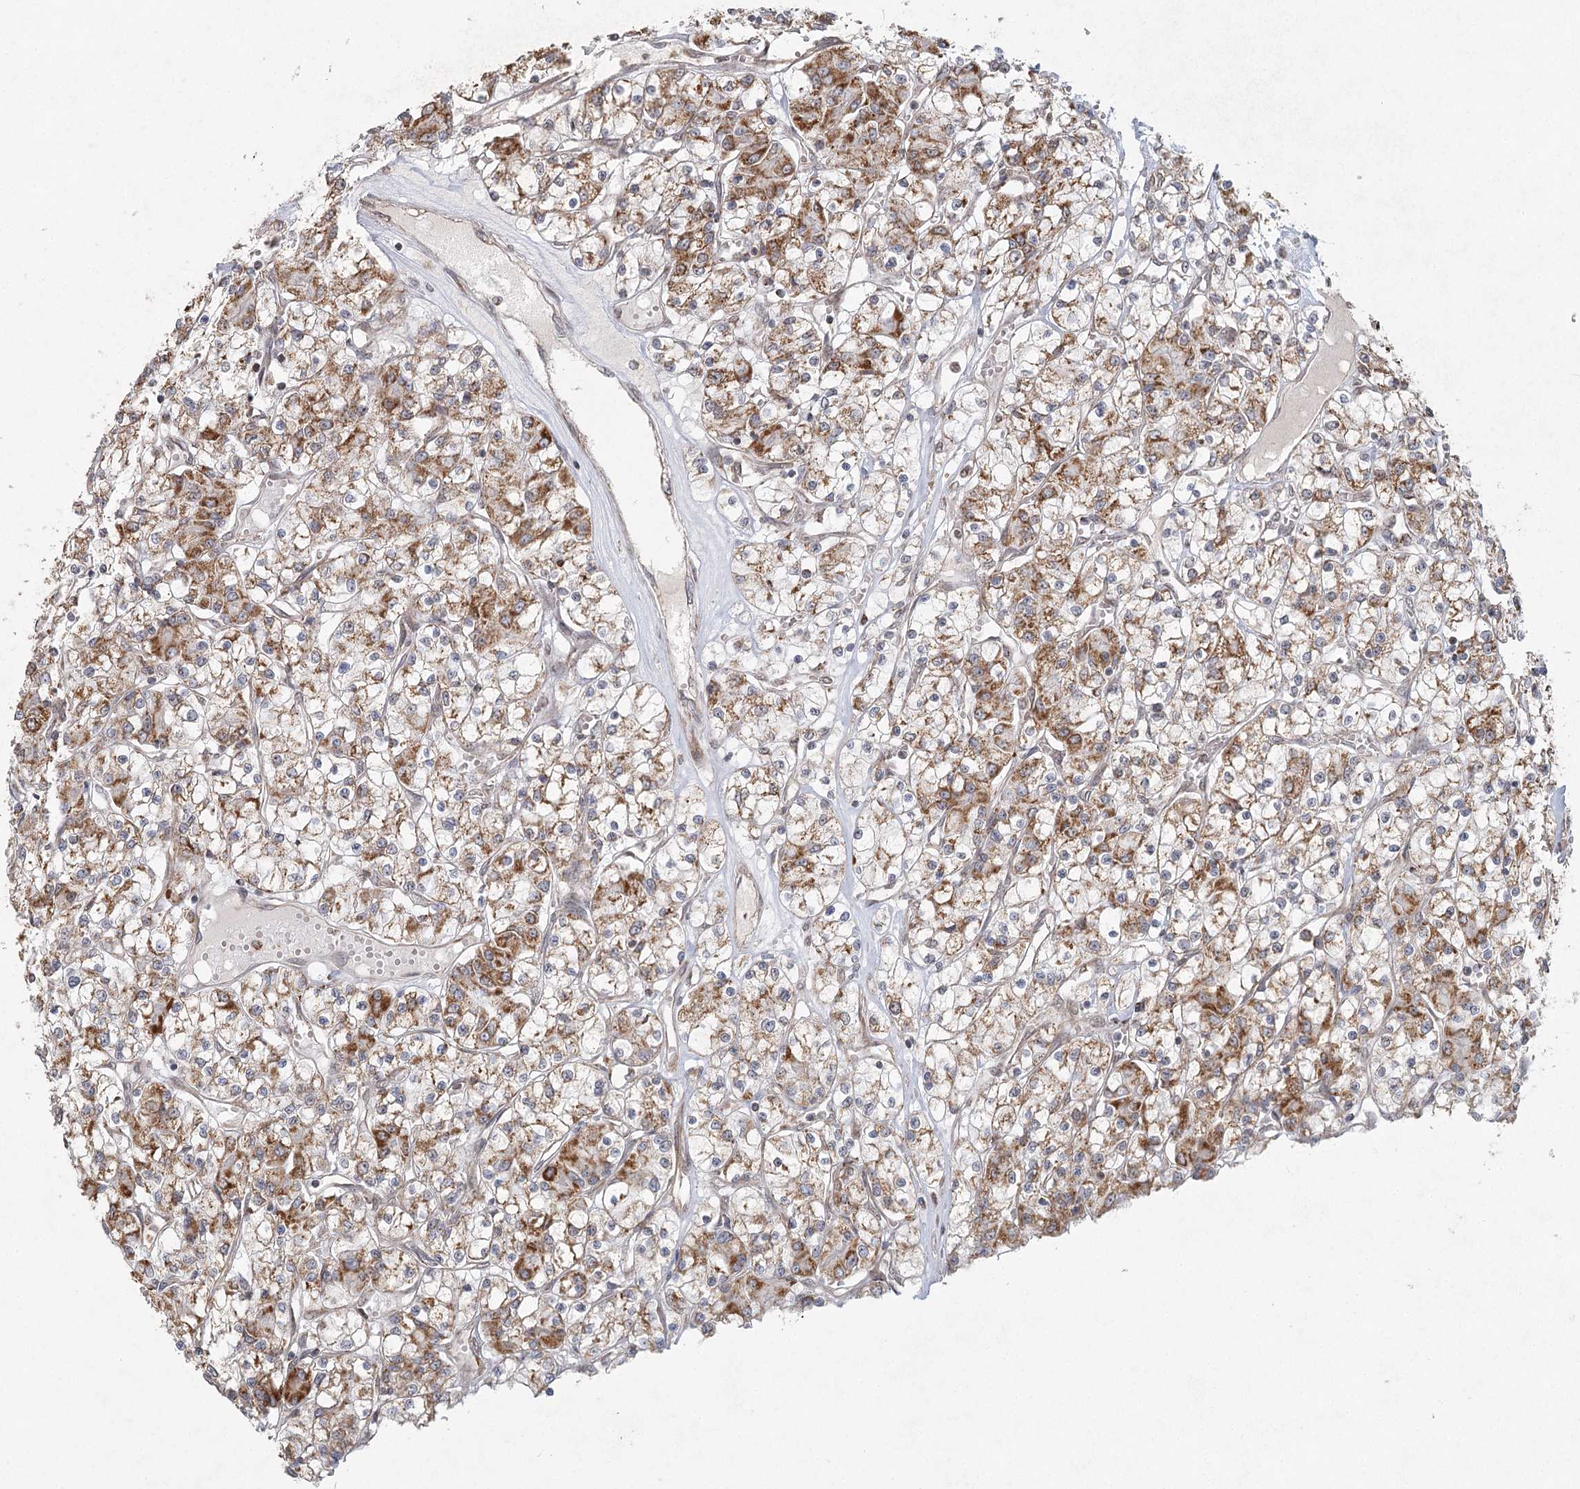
{"staining": {"intensity": "moderate", "quantity": ">75%", "location": "cytoplasmic/membranous"}, "tissue": "renal cancer", "cell_type": "Tumor cells", "image_type": "cancer", "snomed": [{"axis": "morphology", "description": "Adenocarcinoma, NOS"}, {"axis": "topography", "description": "Kidney"}], "caption": "Immunohistochemical staining of renal adenocarcinoma demonstrates moderate cytoplasmic/membranous protein positivity in about >75% of tumor cells. Using DAB (3,3'-diaminobenzidine) (brown) and hematoxylin (blue) stains, captured at high magnification using brightfield microscopy.", "gene": "LACTB", "patient": {"sex": "female", "age": 59}}